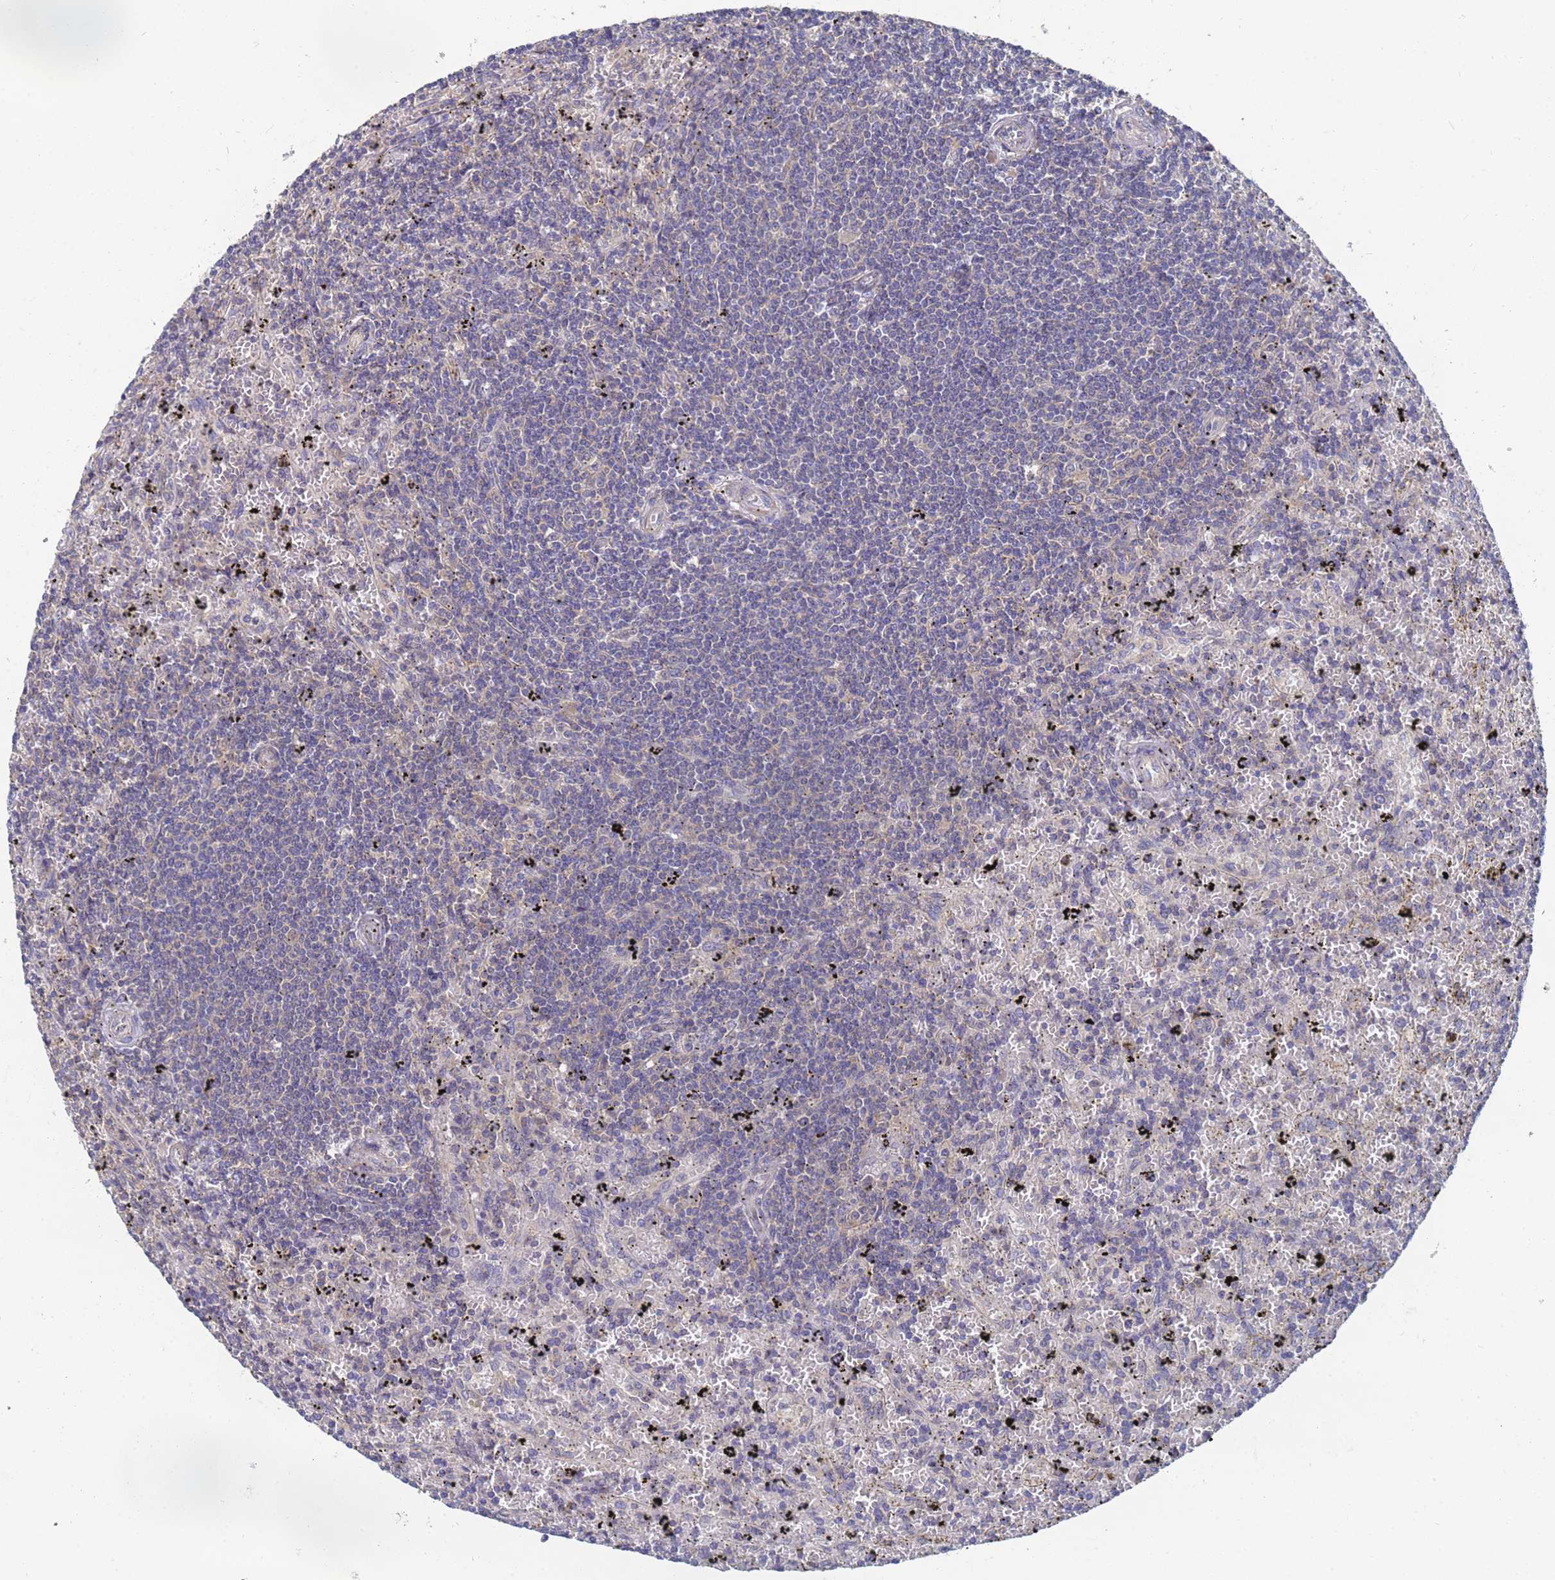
{"staining": {"intensity": "negative", "quantity": "none", "location": "none"}, "tissue": "lymphoma", "cell_type": "Tumor cells", "image_type": "cancer", "snomed": [{"axis": "morphology", "description": "Malignant lymphoma, non-Hodgkin's type, Low grade"}, {"axis": "topography", "description": "Spleen"}], "caption": "Immunohistochemical staining of human lymphoma reveals no significant expression in tumor cells.", "gene": "ALS2CL", "patient": {"sex": "male", "age": 76}}